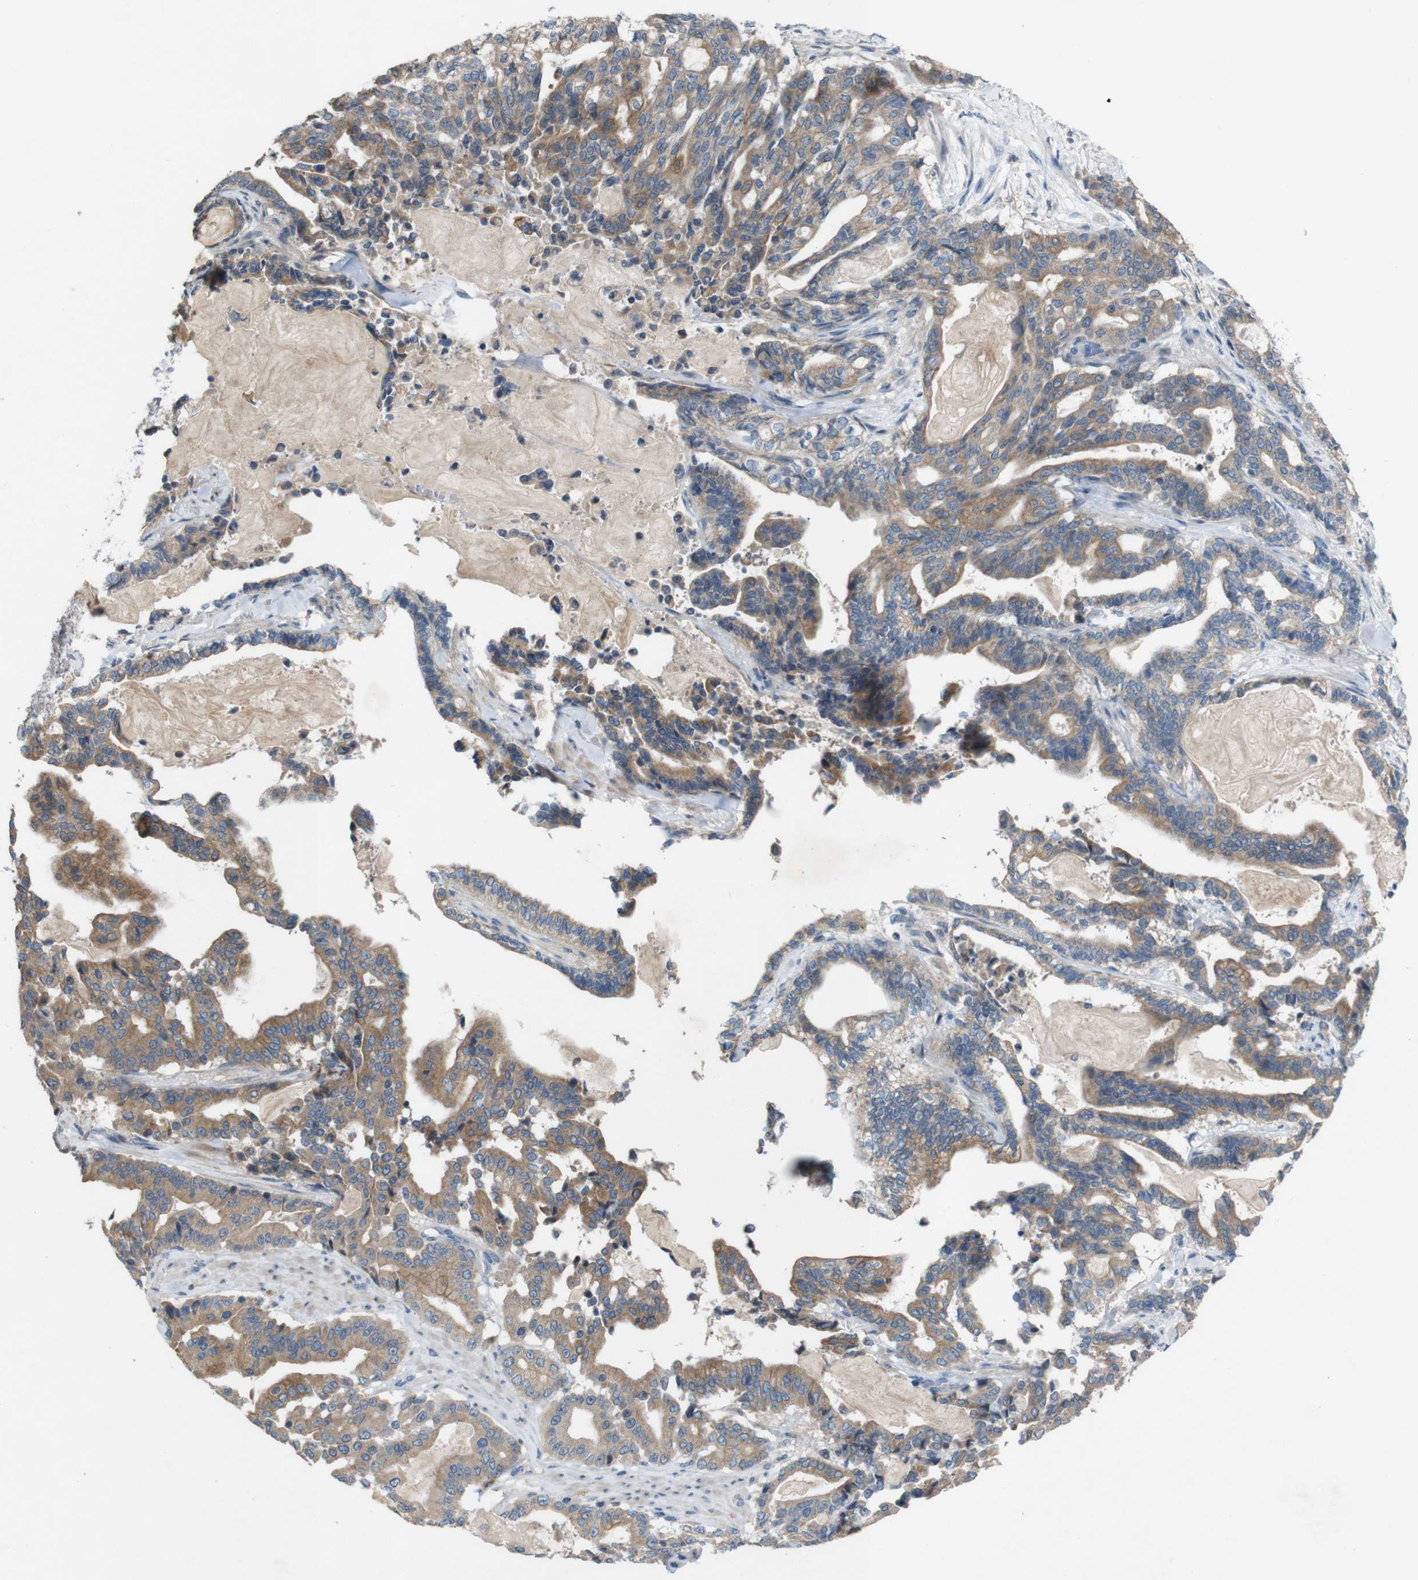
{"staining": {"intensity": "moderate", "quantity": ">75%", "location": "cytoplasmic/membranous"}, "tissue": "pancreatic cancer", "cell_type": "Tumor cells", "image_type": "cancer", "snomed": [{"axis": "morphology", "description": "Adenocarcinoma, NOS"}, {"axis": "topography", "description": "Pancreas"}], "caption": "A histopathology image showing moderate cytoplasmic/membranous staining in about >75% of tumor cells in pancreatic cancer (adenocarcinoma), as visualized by brown immunohistochemical staining.", "gene": "MOGAT3", "patient": {"sex": "male", "age": 63}}